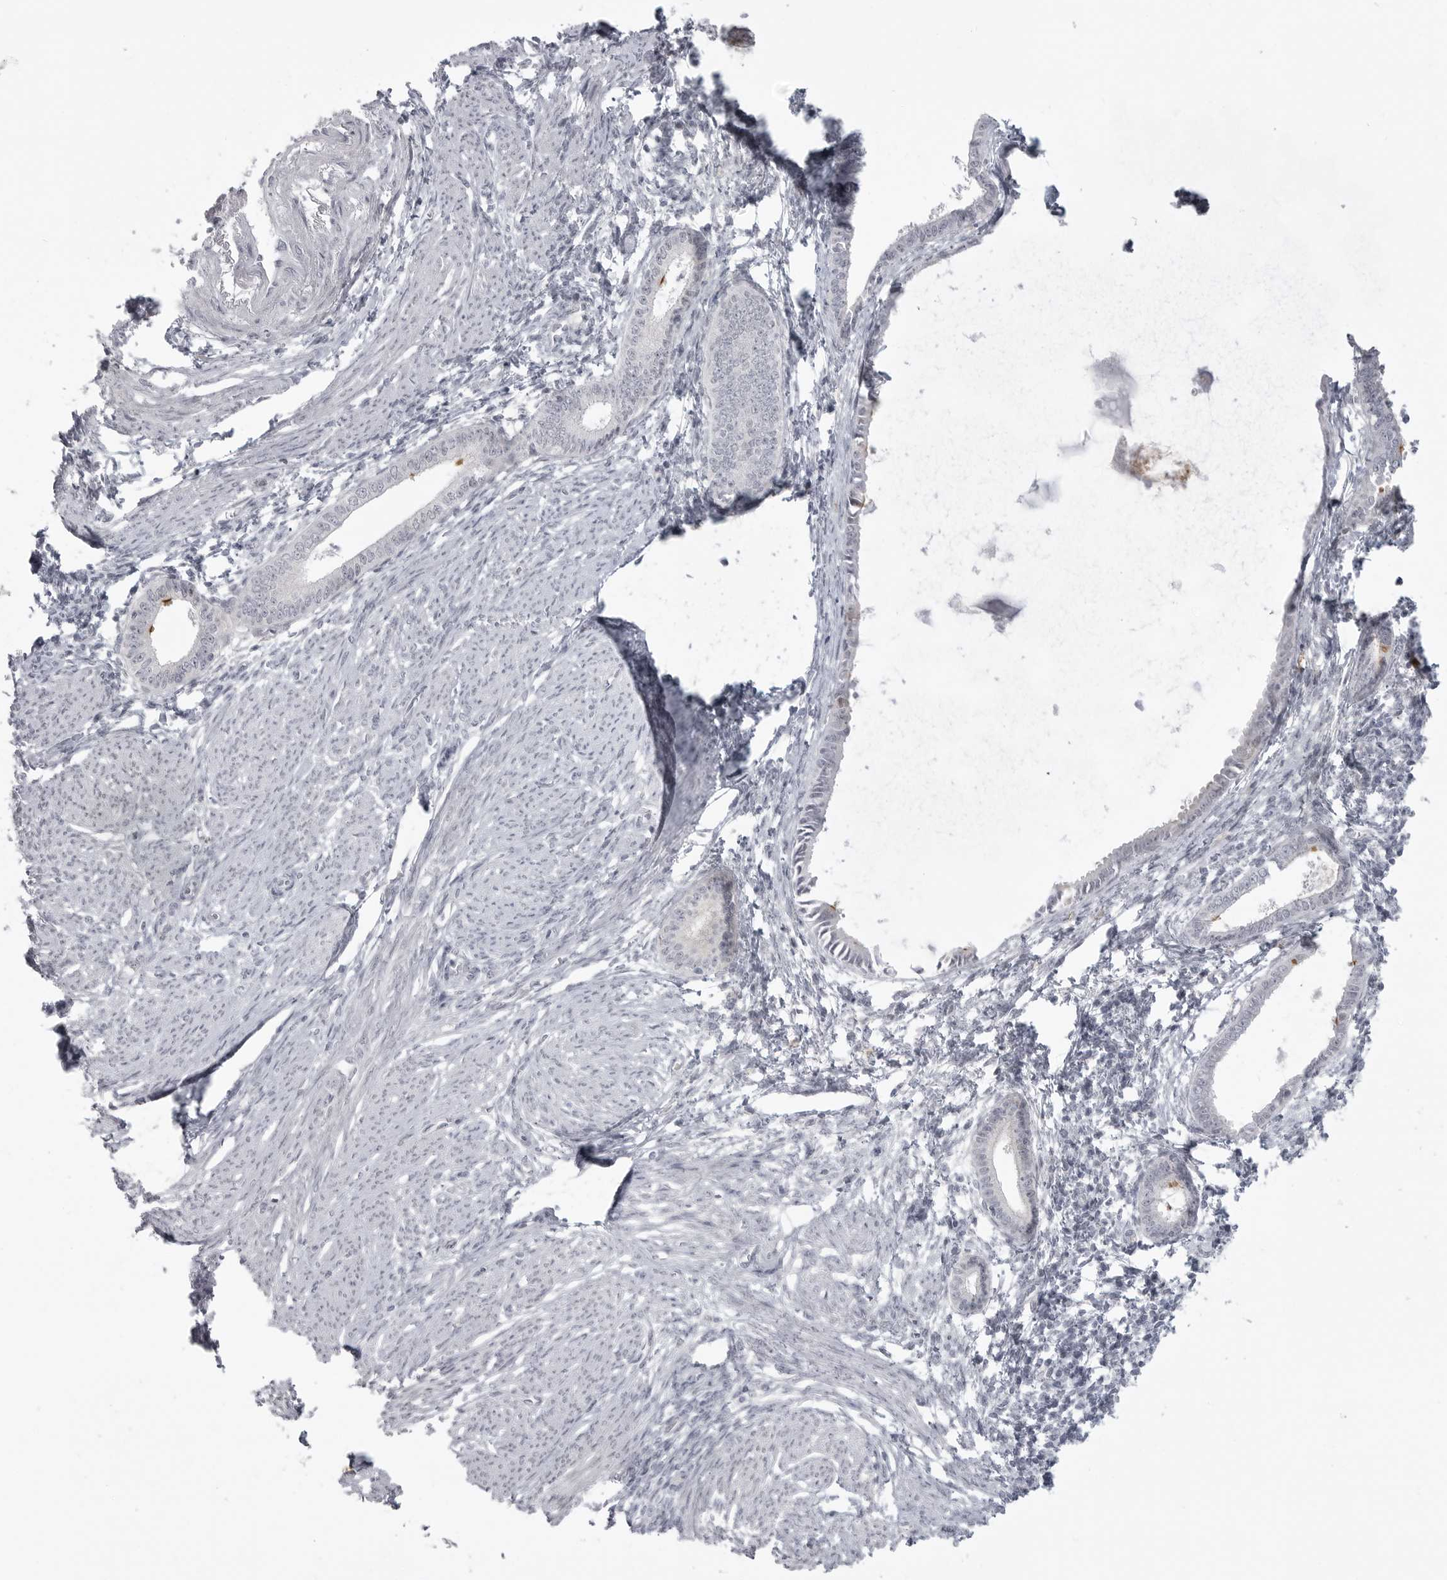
{"staining": {"intensity": "negative", "quantity": "none", "location": "none"}, "tissue": "endometrium", "cell_type": "Cells in endometrial stroma", "image_type": "normal", "snomed": [{"axis": "morphology", "description": "Normal tissue, NOS"}, {"axis": "topography", "description": "Endometrium"}], "caption": "Immunohistochemistry of normal endometrium shows no staining in cells in endometrial stroma. Brightfield microscopy of immunohistochemistry (IHC) stained with DAB (brown) and hematoxylin (blue), captured at high magnification.", "gene": "TCTN3", "patient": {"sex": "female", "age": 56}}